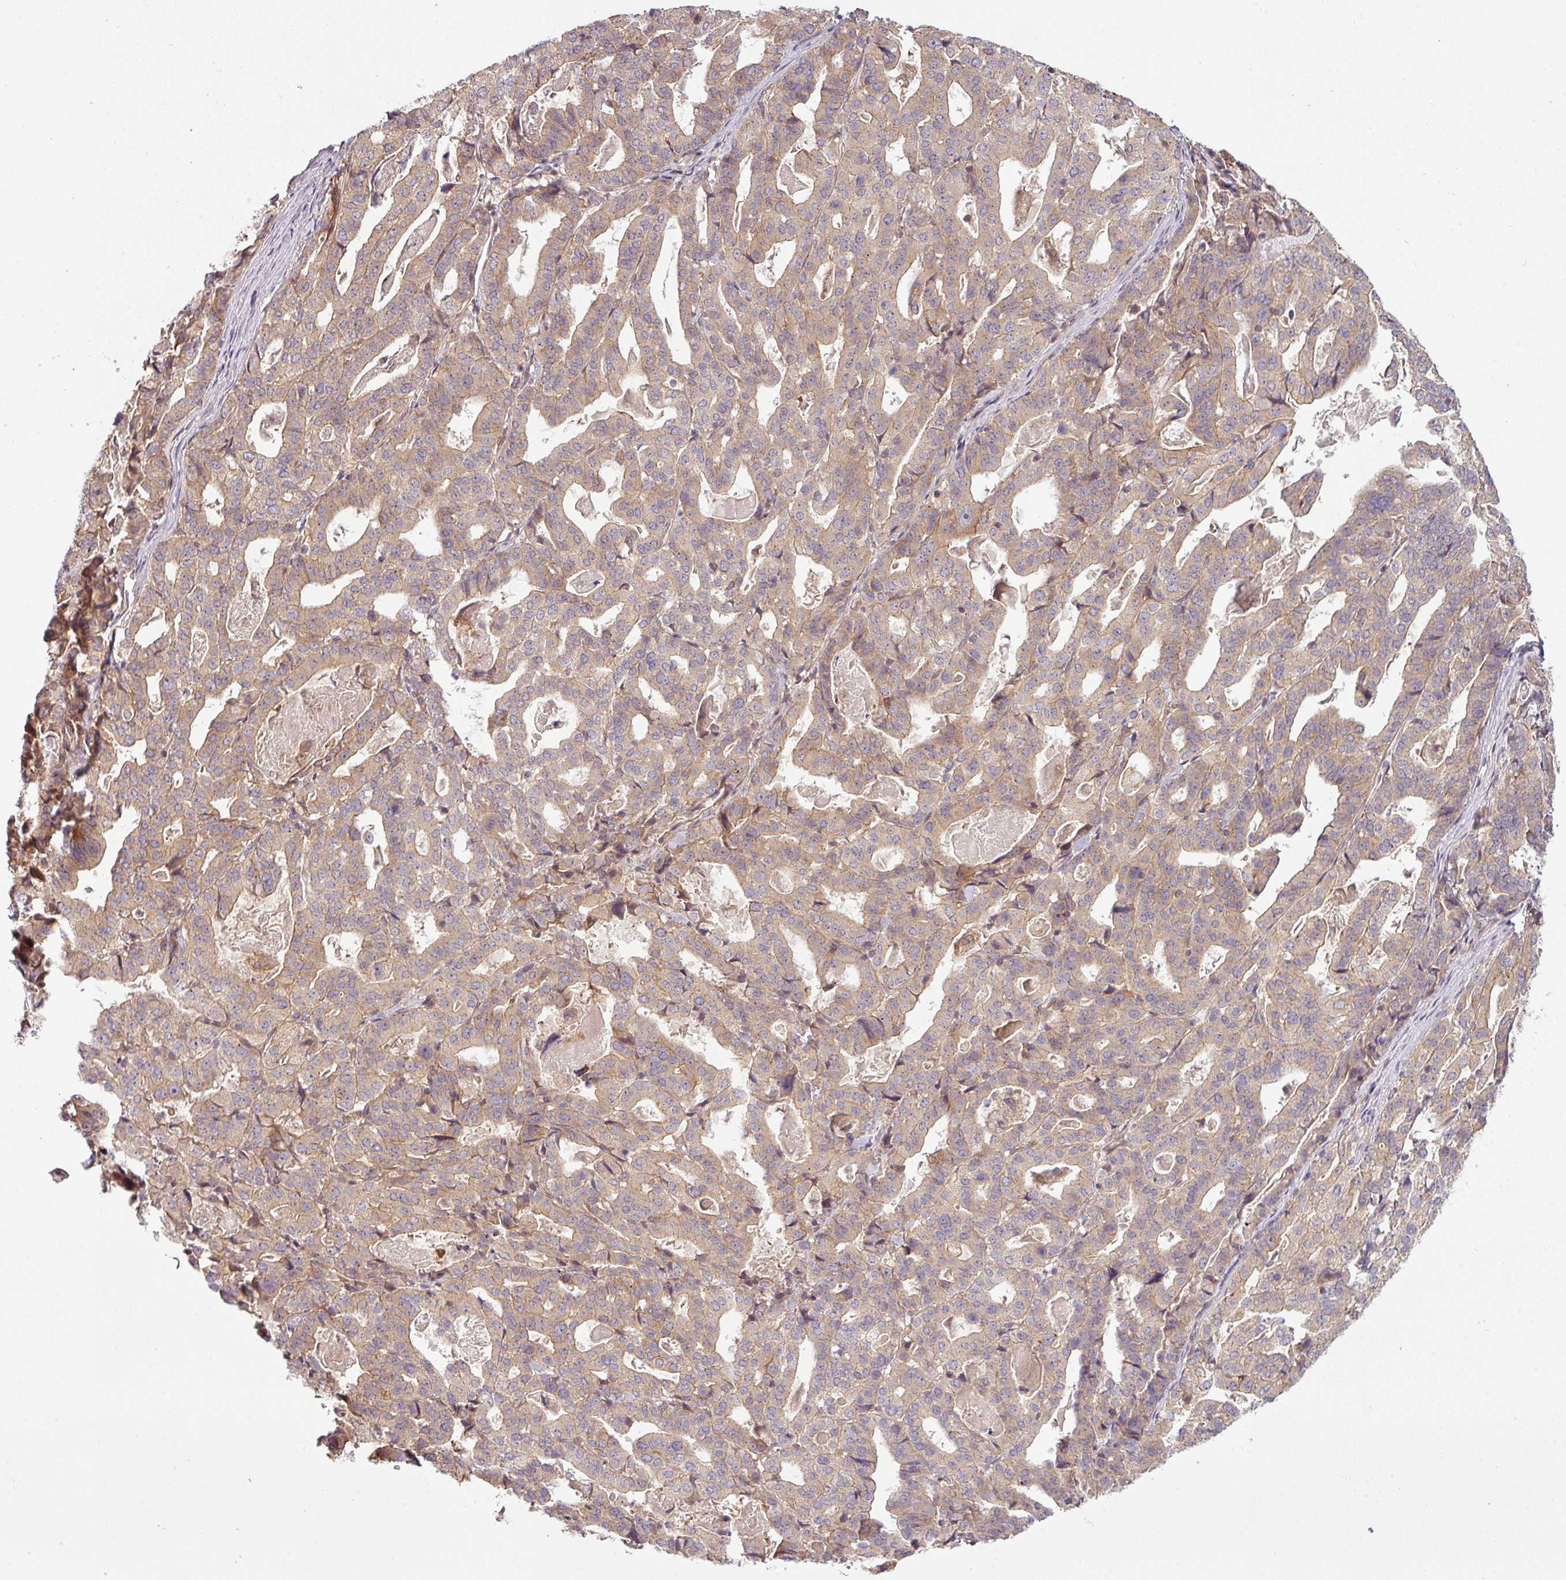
{"staining": {"intensity": "weak", "quantity": "25%-75%", "location": "cytoplasmic/membranous"}, "tissue": "stomach cancer", "cell_type": "Tumor cells", "image_type": "cancer", "snomed": [{"axis": "morphology", "description": "Adenocarcinoma, NOS"}, {"axis": "topography", "description": "Stomach"}], "caption": "Immunohistochemistry photomicrograph of stomach cancer (adenocarcinoma) stained for a protein (brown), which demonstrates low levels of weak cytoplasmic/membranous positivity in about 25%-75% of tumor cells.", "gene": "RNF31", "patient": {"sex": "male", "age": 48}}